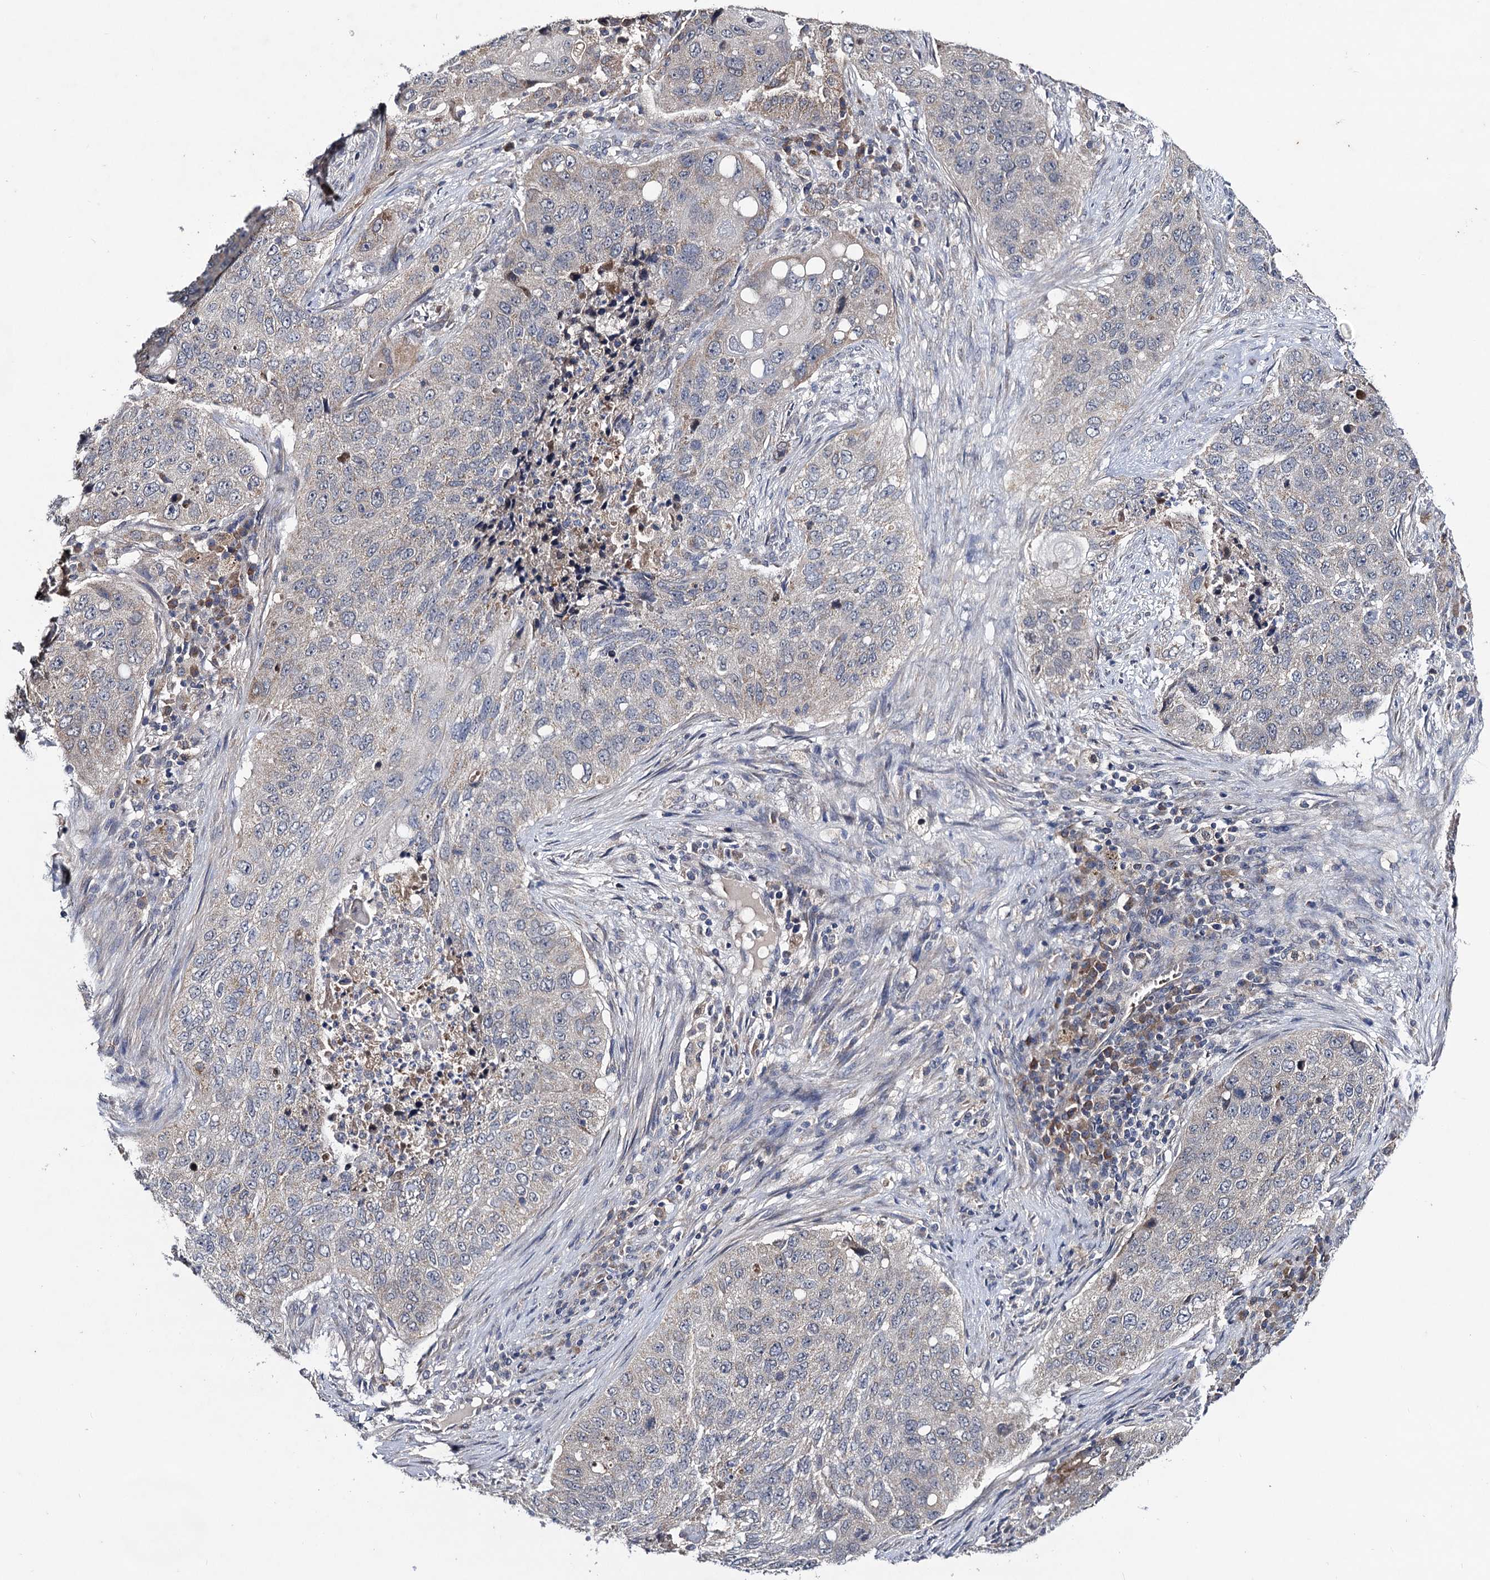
{"staining": {"intensity": "negative", "quantity": "none", "location": "none"}, "tissue": "lung cancer", "cell_type": "Tumor cells", "image_type": "cancer", "snomed": [{"axis": "morphology", "description": "Squamous cell carcinoma, NOS"}, {"axis": "topography", "description": "Lung"}], "caption": "Tumor cells show no significant protein positivity in lung squamous cell carcinoma.", "gene": "VPS37D", "patient": {"sex": "female", "age": 63}}